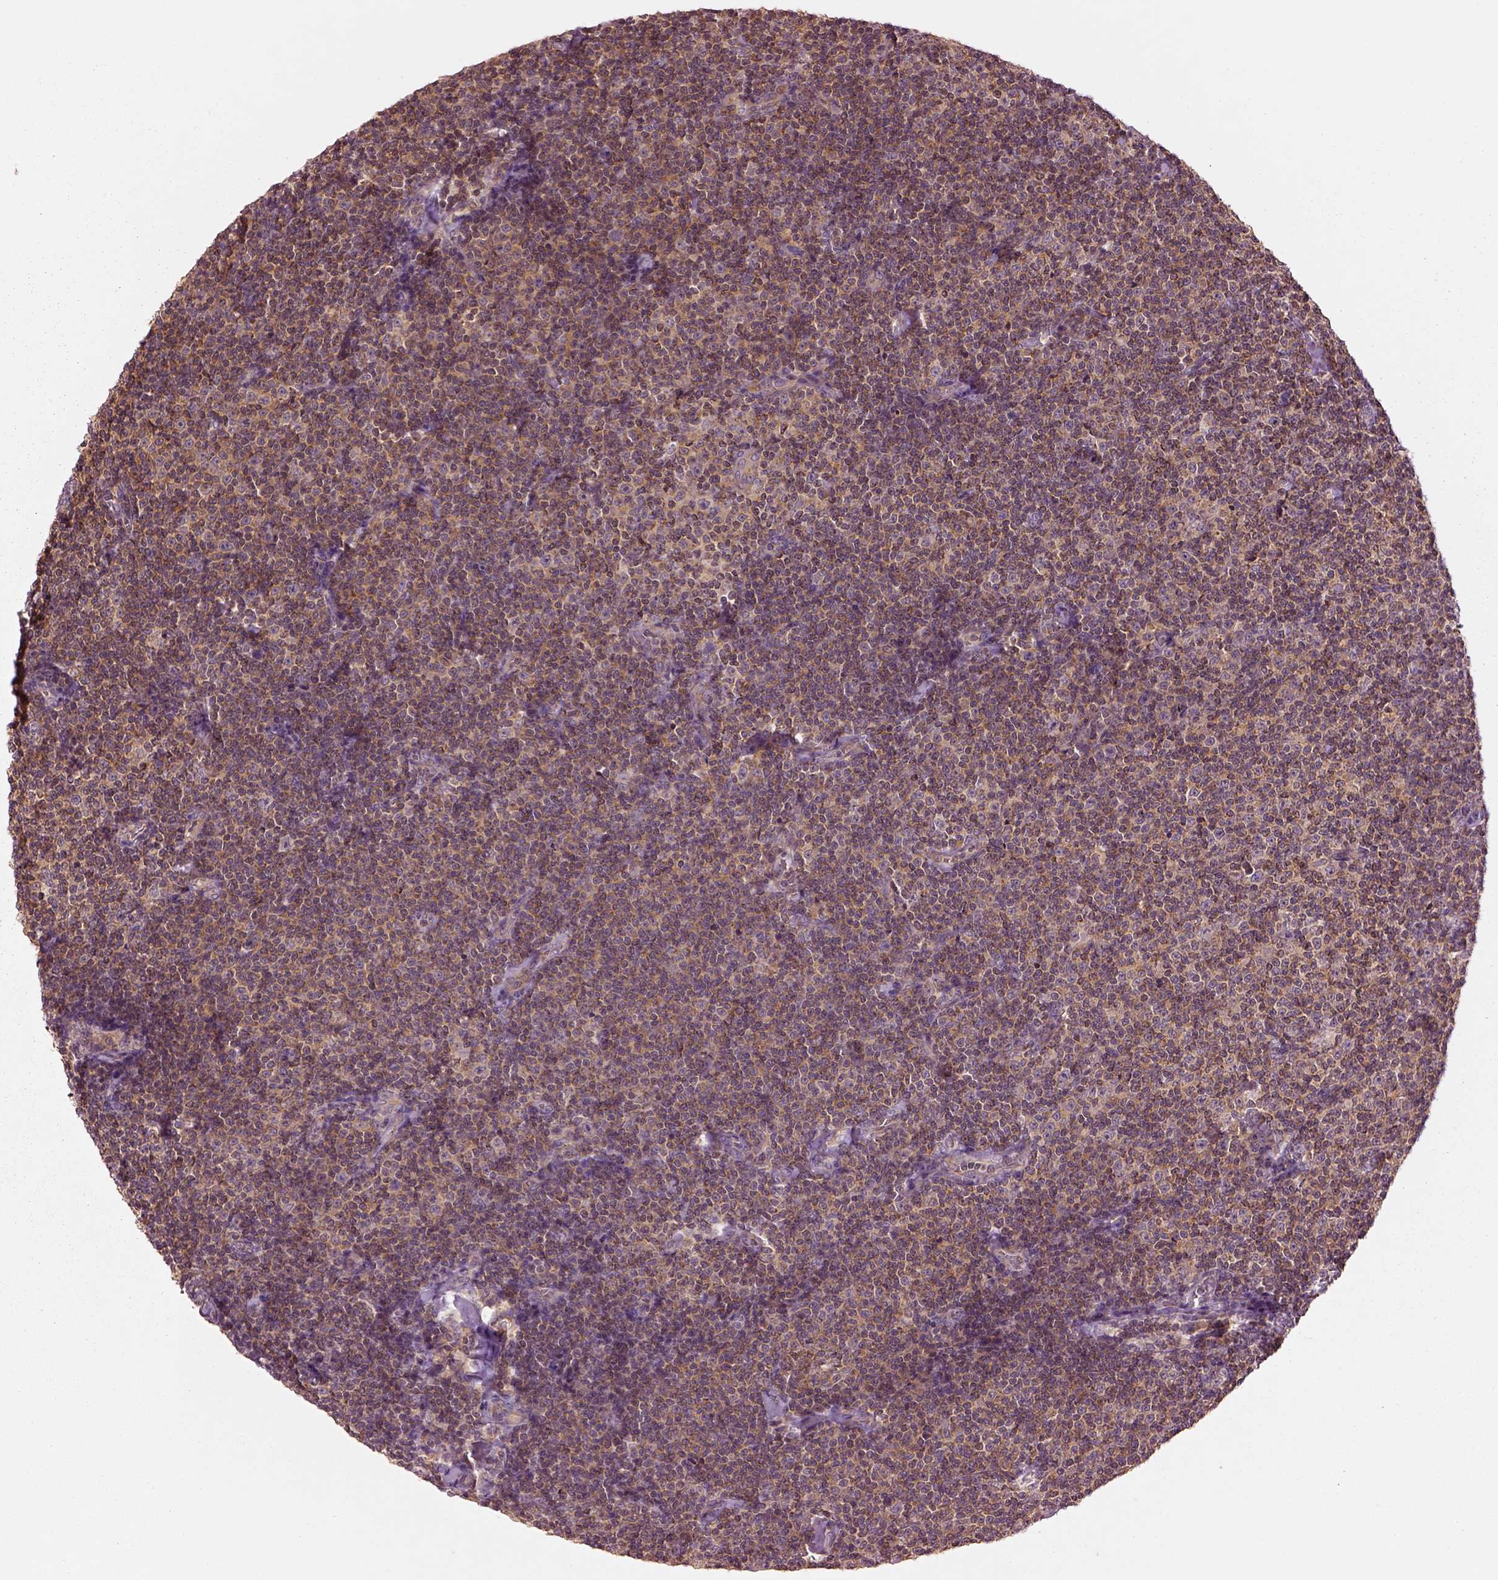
{"staining": {"intensity": "moderate", "quantity": ">75%", "location": "cytoplasmic/membranous"}, "tissue": "lymphoma", "cell_type": "Tumor cells", "image_type": "cancer", "snomed": [{"axis": "morphology", "description": "Malignant lymphoma, non-Hodgkin's type, Low grade"}, {"axis": "topography", "description": "Lymph node"}], "caption": "A medium amount of moderate cytoplasmic/membranous positivity is present in approximately >75% of tumor cells in lymphoma tissue. (Brightfield microscopy of DAB IHC at high magnification).", "gene": "MTHFS", "patient": {"sex": "male", "age": 81}}